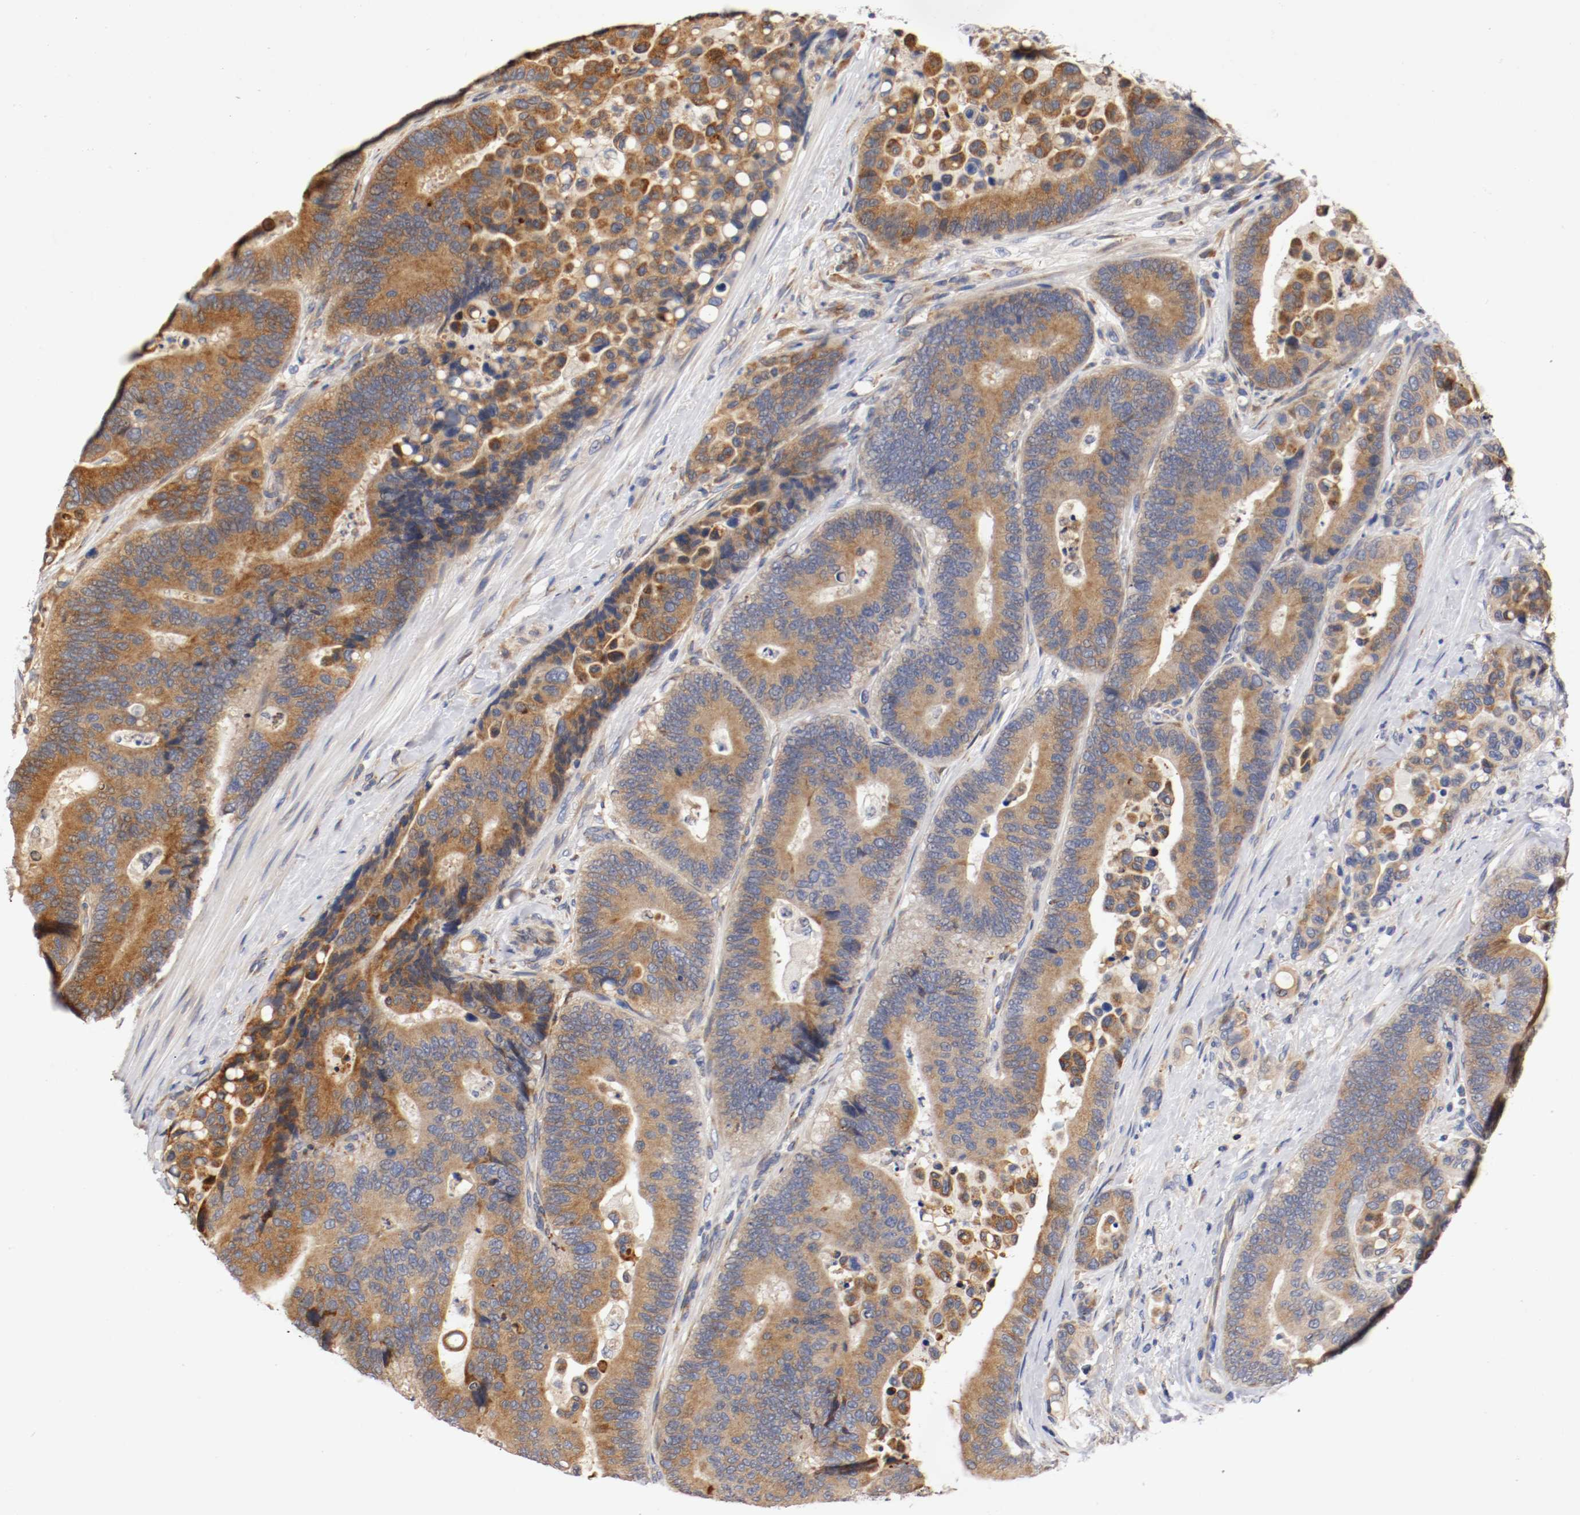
{"staining": {"intensity": "moderate", "quantity": ">75%", "location": "cytoplasmic/membranous"}, "tissue": "colorectal cancer", "cell_type": "Tumor cells", "image_type": "cancer", "snomed": [{"axis": "morphology", "description": "Normal tissue, NOS"}, {"axis": "morphology", "description": "Adenocarcinoma, NOS"}, {"axis": "topography", "description": "Colon"}], "caption": "IHC staining of colorectal adenocarcinoma, which displays medium levels of moderate cytoplasmic/membranous expression in about >75% of tumor cells indicating moderate cytoplasmic/membranous protein positivity. The staining was performed using DAB (3,3'-diaminobenzidine) (brown) for protein detection and nuclei were counterstained in hematoxylin (blue).", "gene": "TNFSF13", "patient": {"sex": "male", "age": 82}}